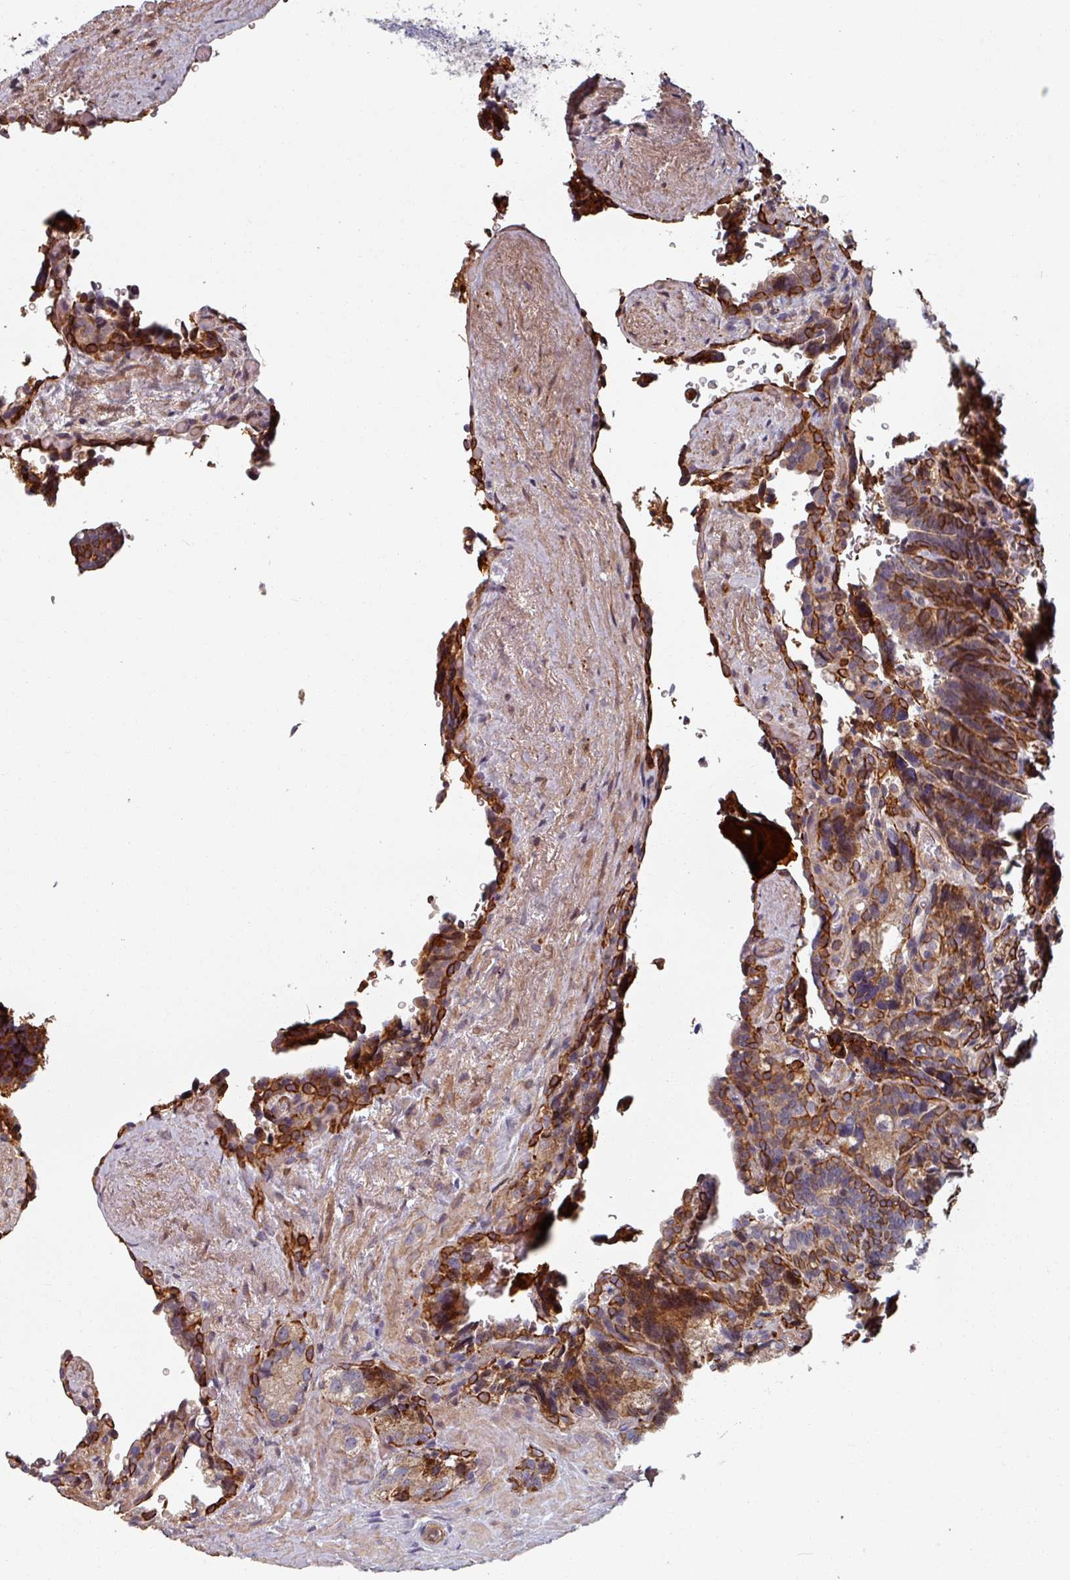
{"staining": {"intensity": "strong", "quantity": "25%-75%", "location": "cytoplasmic/membranous"}, "tissue": "seminal vesicle", "cell_type": "Glandular cells", "image_type": "normal", "snomed": [{"axis": "morphology", "description": "Normal tissue, NOS"}, {"axis": "topography", "description": "Seminal veicle"}], "caption": "IHC (DAB (3,3'-diaminobenzidine)) staining of benign human seminal vesicle displays strong cytoplasmic/membranous protein staining in about 25%-75% of glandular cells.", "gene": "C4BPB", "patient": {"sex": "male", "age": 68}}